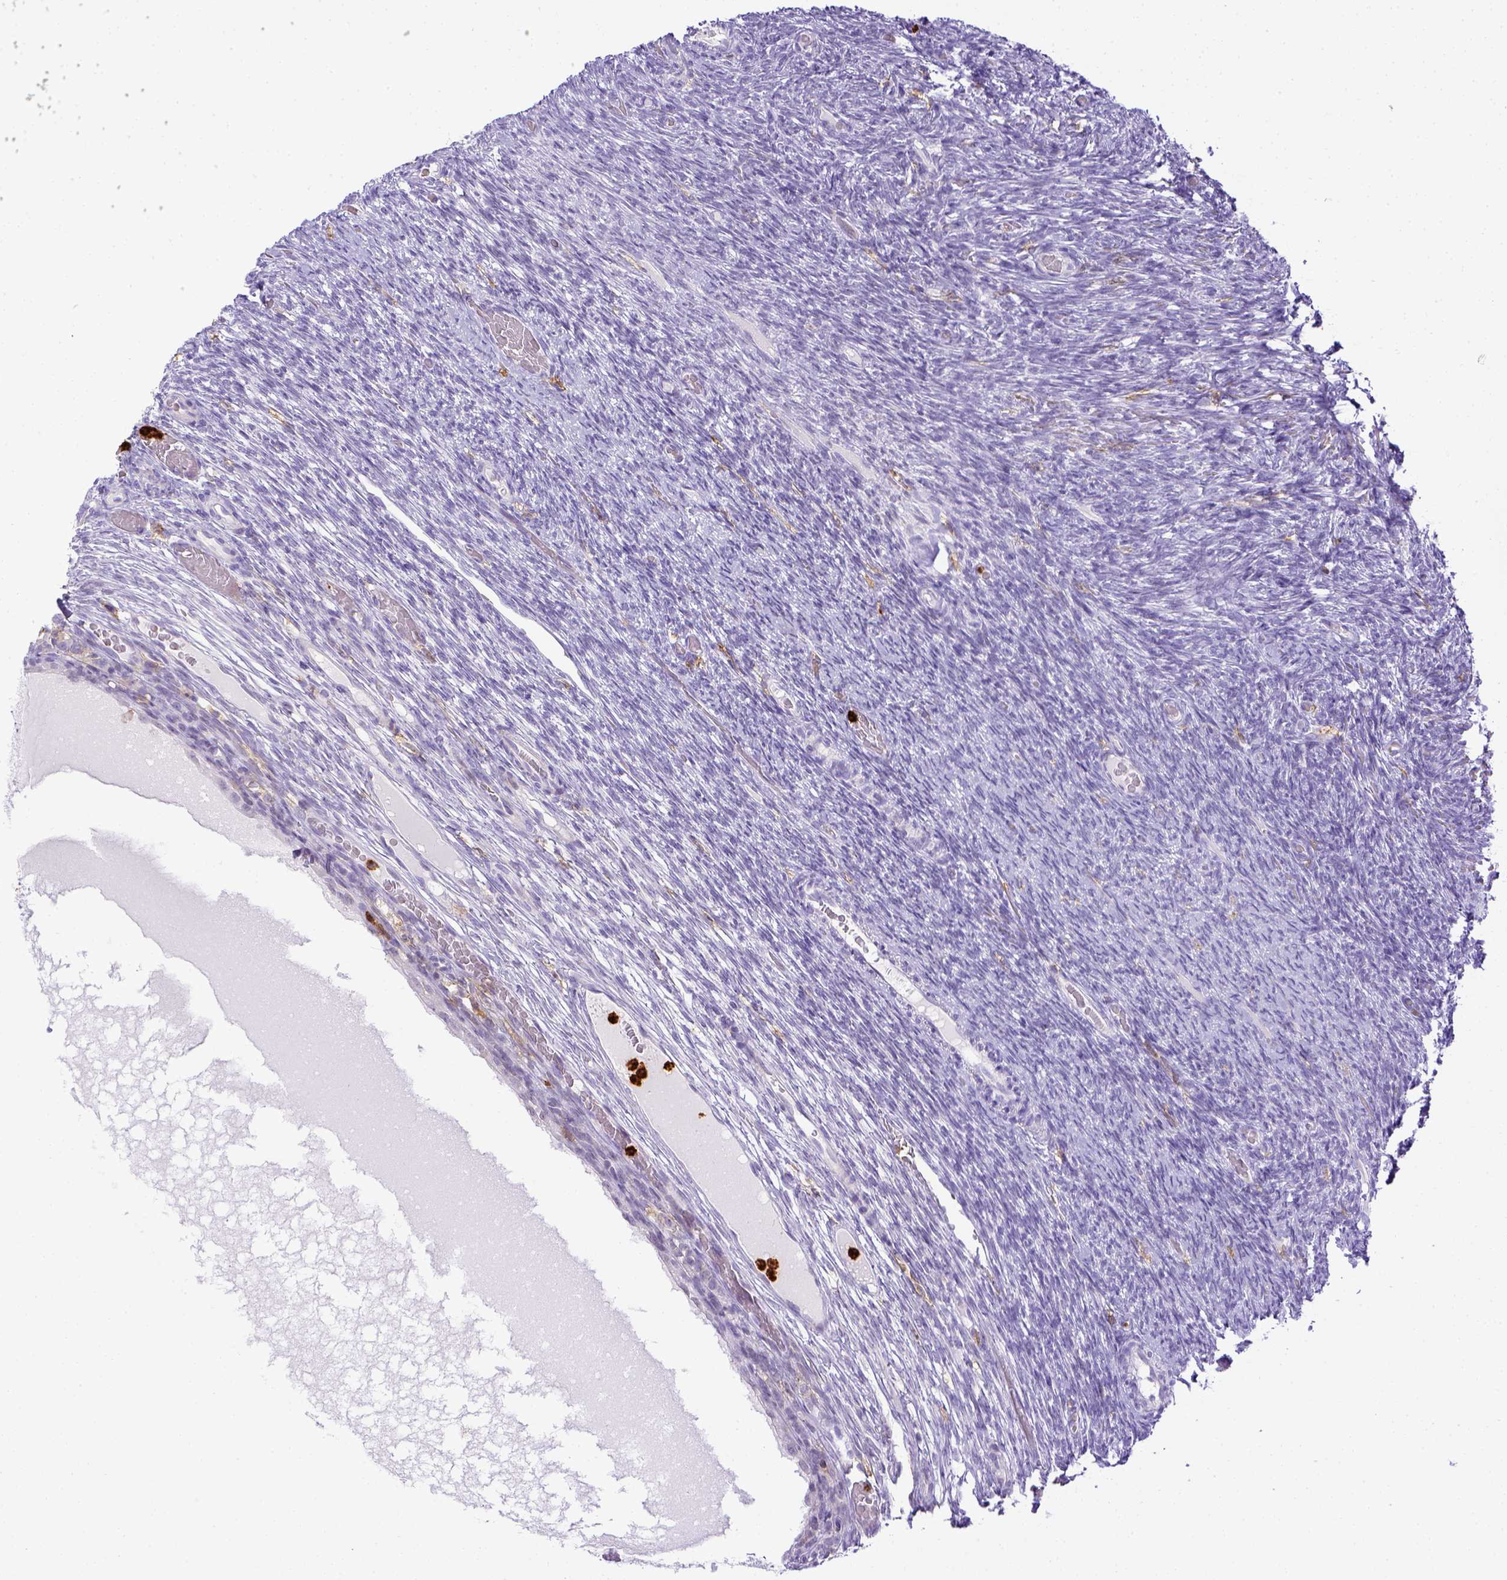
{"staining": {"intensity": "negative", "quantity": "none", "location": "none"}, "tissue": "ovary", "cell_type": "Ovarian stroma cells", "image_type": "normal", "snomed": [{"axis": "morphology", "description": "Normal tissue, NOS"}, {"axis": "topography", "description": "Ovary"}], "caption": "DAB immunohistochemical staining of benign human ovary shows no significant positivity in ovarian stroma cells. (Stains: DAB immunohistochemistry with hematoxylin counter stain, Microscopy: brightfield microscopy at high magnification).", "gene": "ITGAM", "patient": {"sex": "female", "age": 34}}